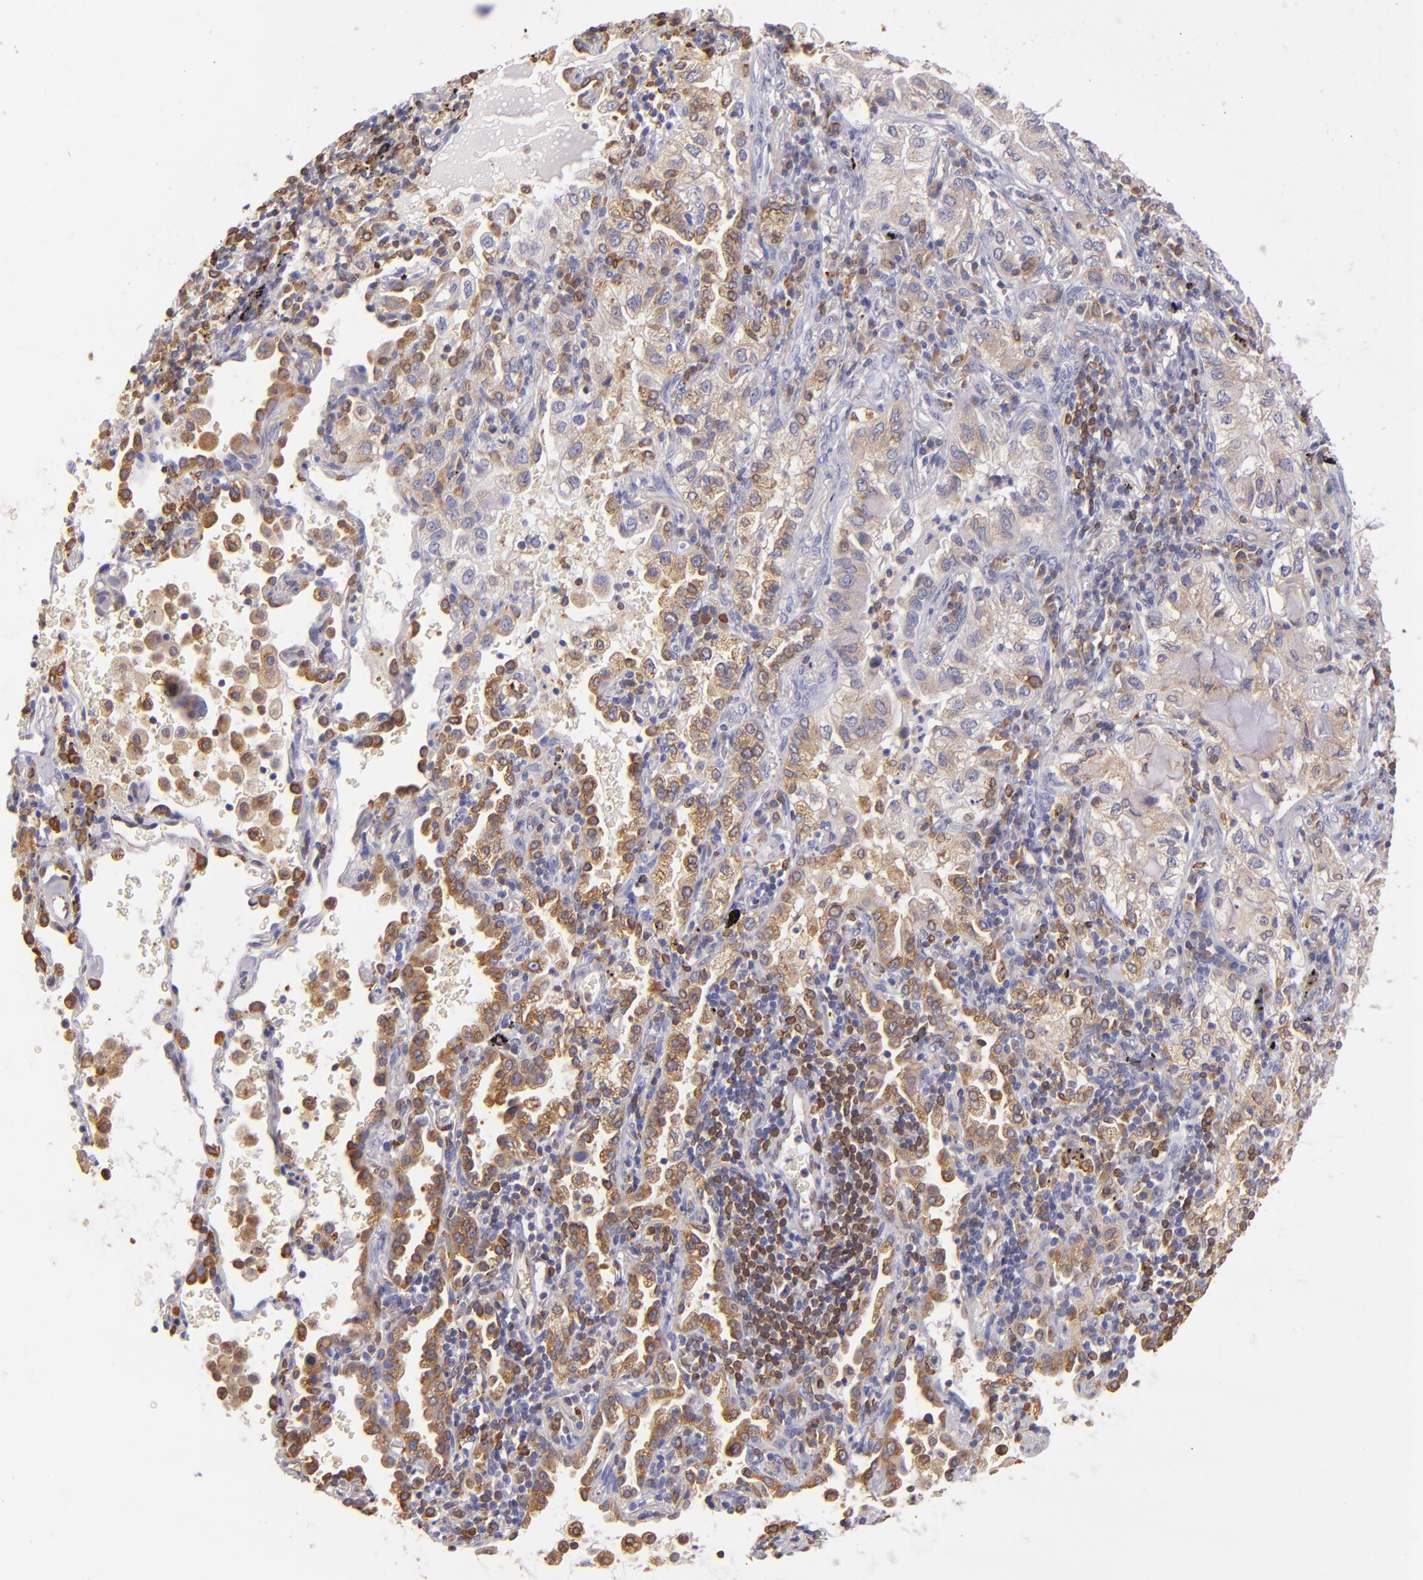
{"staining": {"intensity": "moderate", "quantity": "25%-75%", "location": "cytoplasmic/membranous"}, "tissue": "lung cancer", "cell_type": "Tumor cells", "image_type": "cancer", "snomed": [{"axis": "morphology", "description": "Adenocarcinoma, NOS"}, {"axis": "topography", "description": "Lung"}], "caption": "Moderate cytoplasmic/membranous expression is seen in about 25%-75% of tumor cells in lung cancer.", "gene": "CD74", "patient": {"sex": "female", "age": 50}}